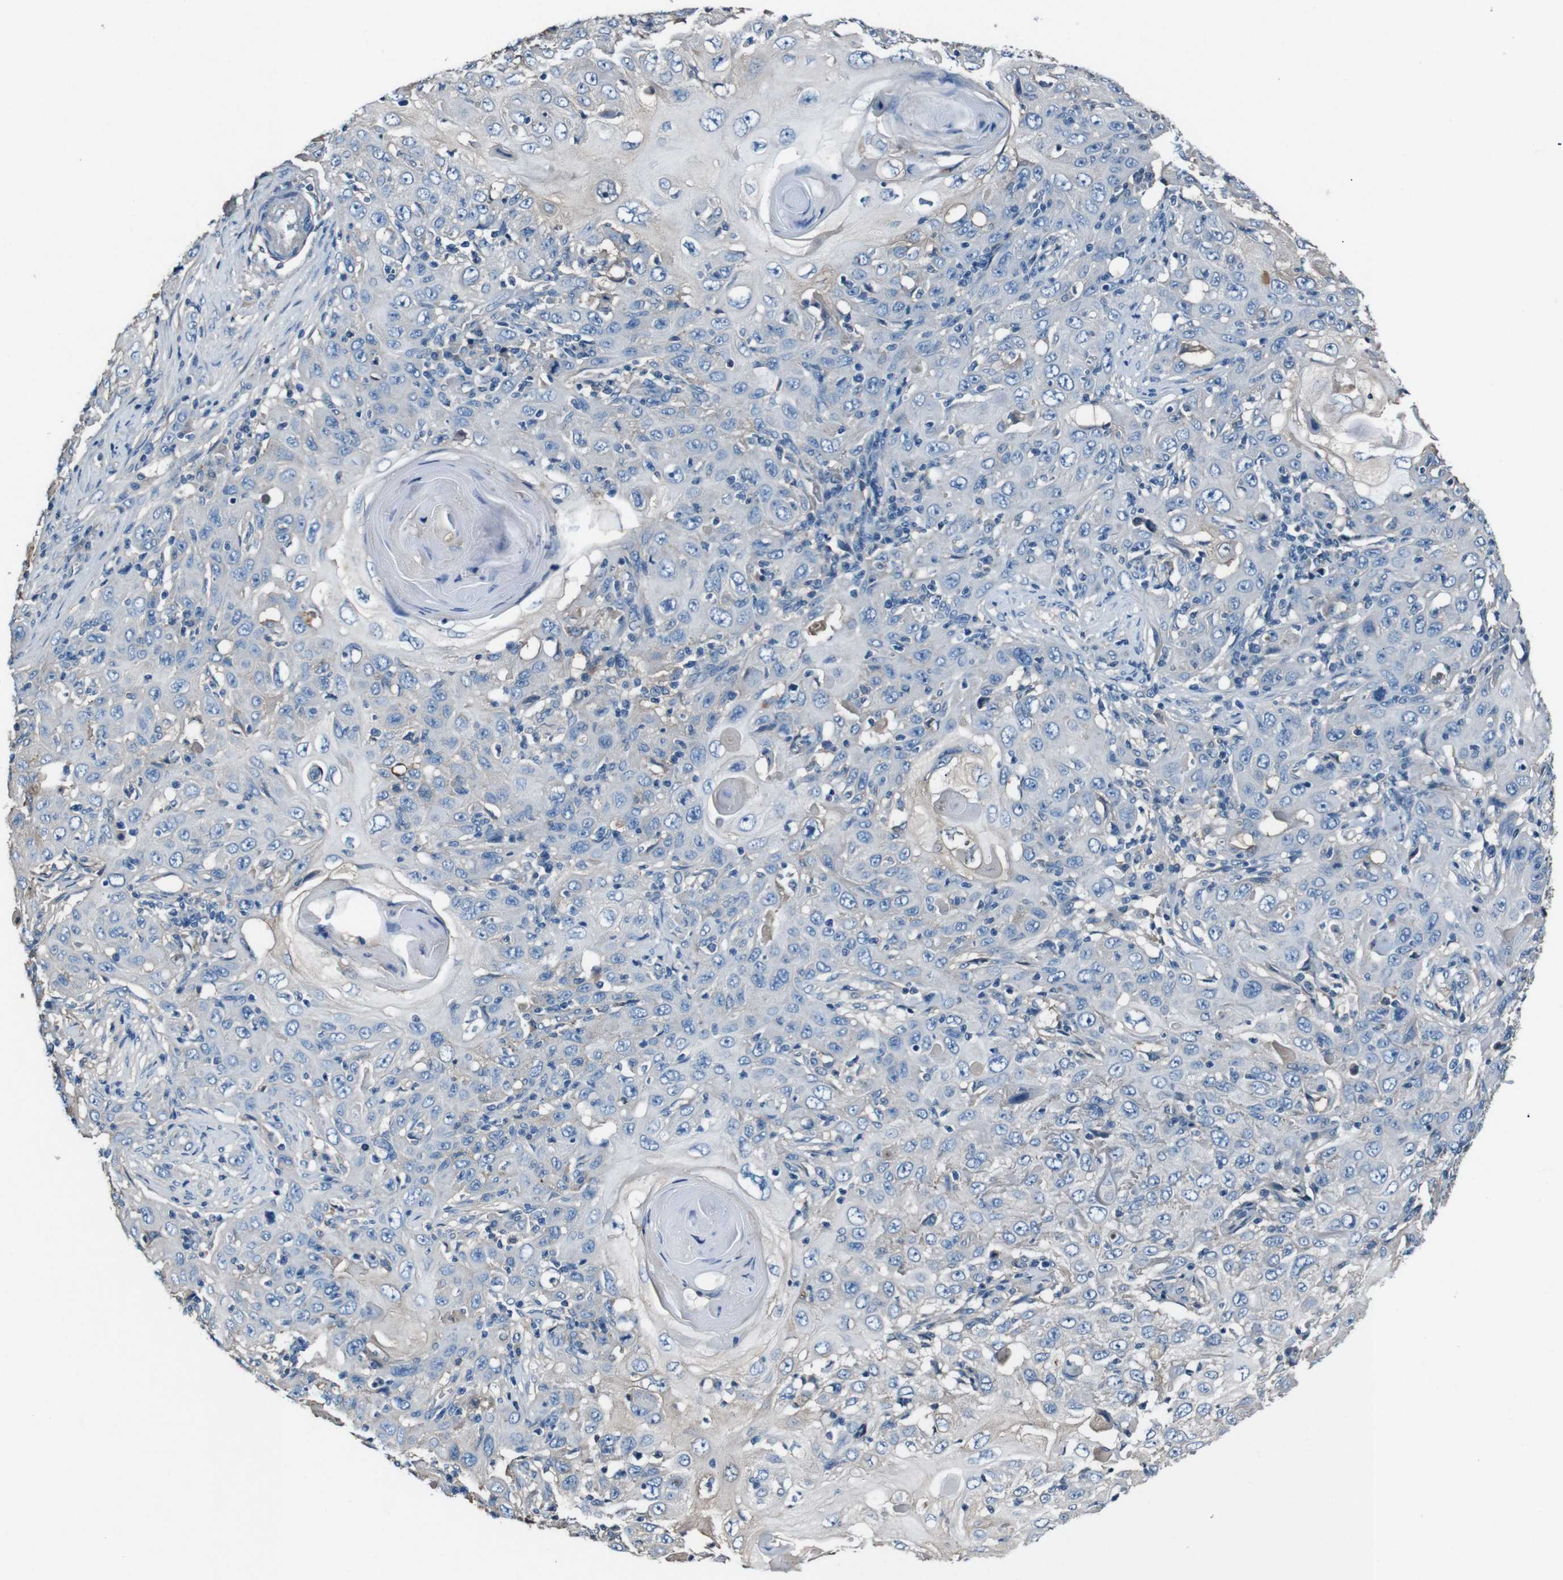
{"staining": {"intensity": "negative", "quantity": "none", "location": "none"}, "tissue": "skin cancer", "cell_type": "Tumor cells", "image_type": "cancer", "snomed": [{"axis": "morphology", "description": "Squamous cell carcinoma, NOS"}, {"axis": "topography", "description": "Skin"}], "caption": "An IHC image of skin cancer is shown. There is no staining in tumor cells of skin cancer.", "gene": "LEP", "patient": {"sex": "female", "age": 88}}